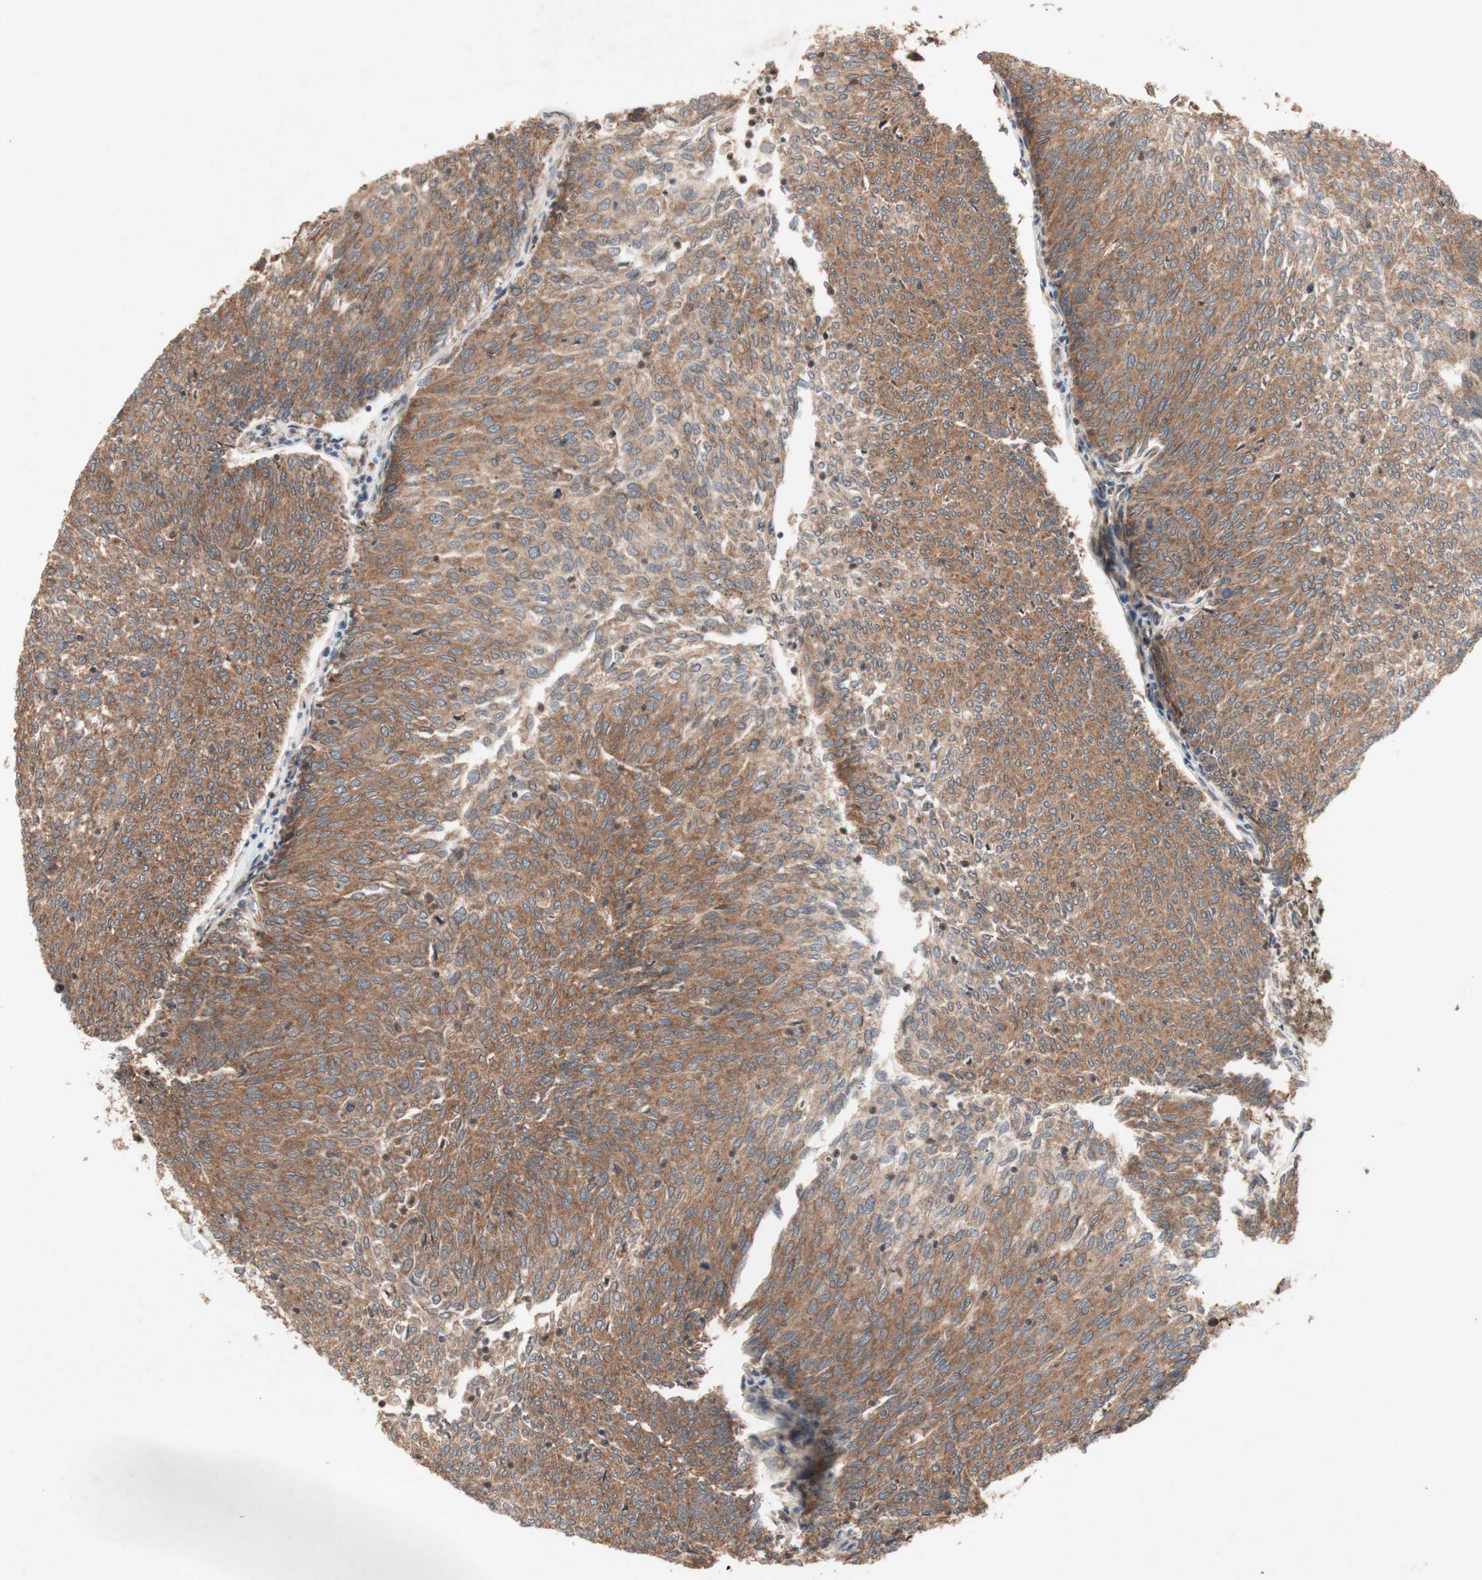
{"staining": {"intensity": "moderate", "quantity": ">75%", "location": "cytoplasmic/membranous"}, "tissue": "urothelial cancer", "cell_type": "Tumor cells", "image_type": "cancer", "snomed": [{"axis": "morphology", "description": "Urothelial carcinoma, Low grade"}, {"axis": "topography", "description": "Urinary bladder"}], "caption": "Moderate cytoplasmic/membranous staining for a protein is present in approximately >75% of tumor cells of urothelial cancer using immunohistochemistry.", "gene": "DDOST", "patient": {"sex": "female", "age": 79}}